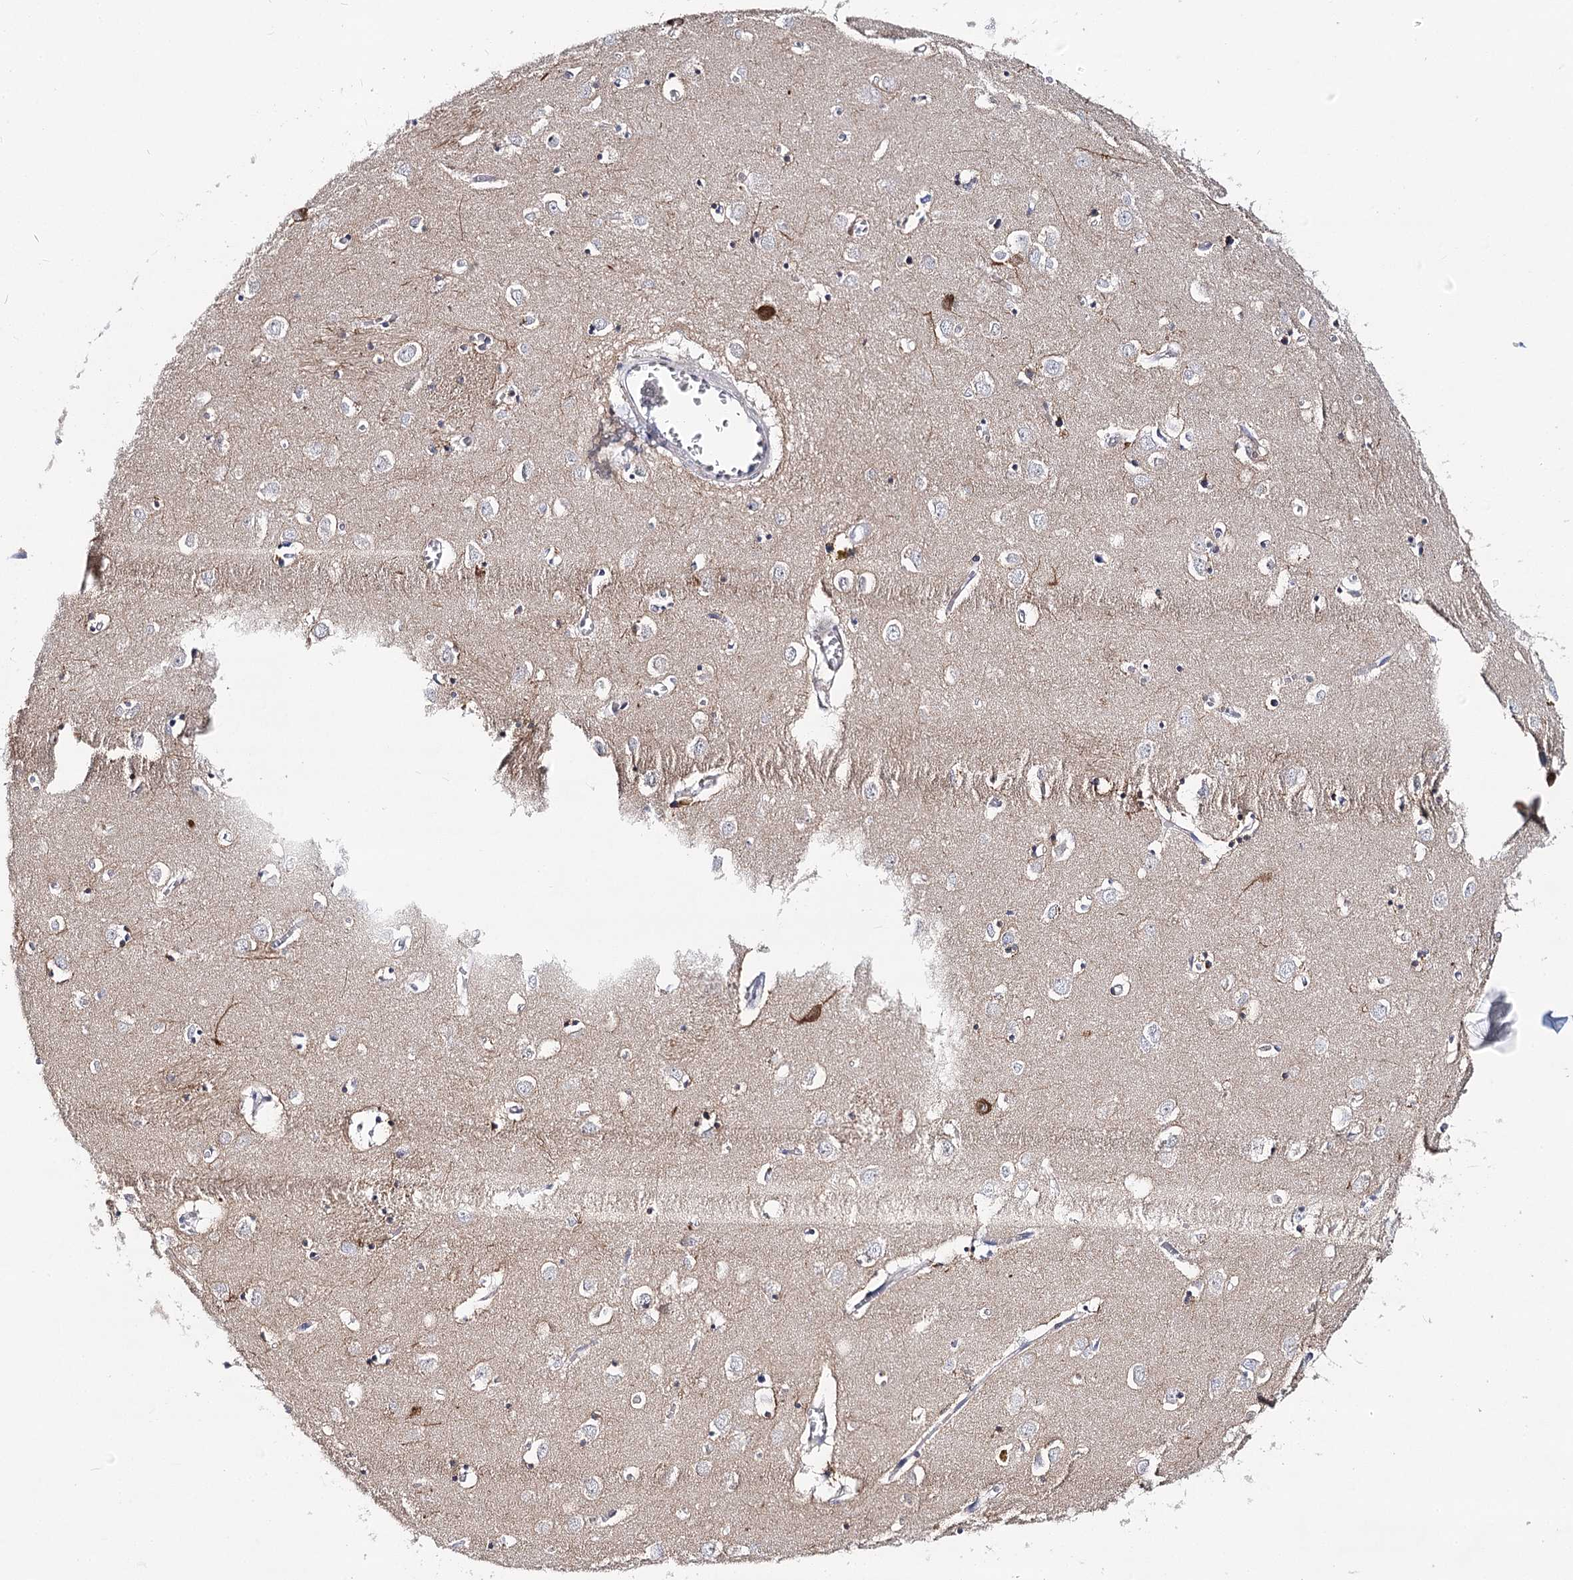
{"staining": {"intensity": "moderate", "quantity": "<25%", "location": "cytoplasmic/membranous"}, "tissue": "caudate", "cell_type": "Glial cells", "image_type": "normal", "snomed": [{"axis": "morphology", "description": "Normal tissue, NOS"}, {"axis": "topography", "description": "Lateral ventricle wall"}], "caption": "Immunohistochemistry (IHC) of unremarkable caudate displays low levels of moderate cytoplasmic/membranous expression in about <25% of glial cells. (DAB (3,3'-diaminobenzidine) IHC, brown staining for protein, blue staining for nuclei).", "gene": "TEX12", "patient": {"sex": "male", "age": 70}}